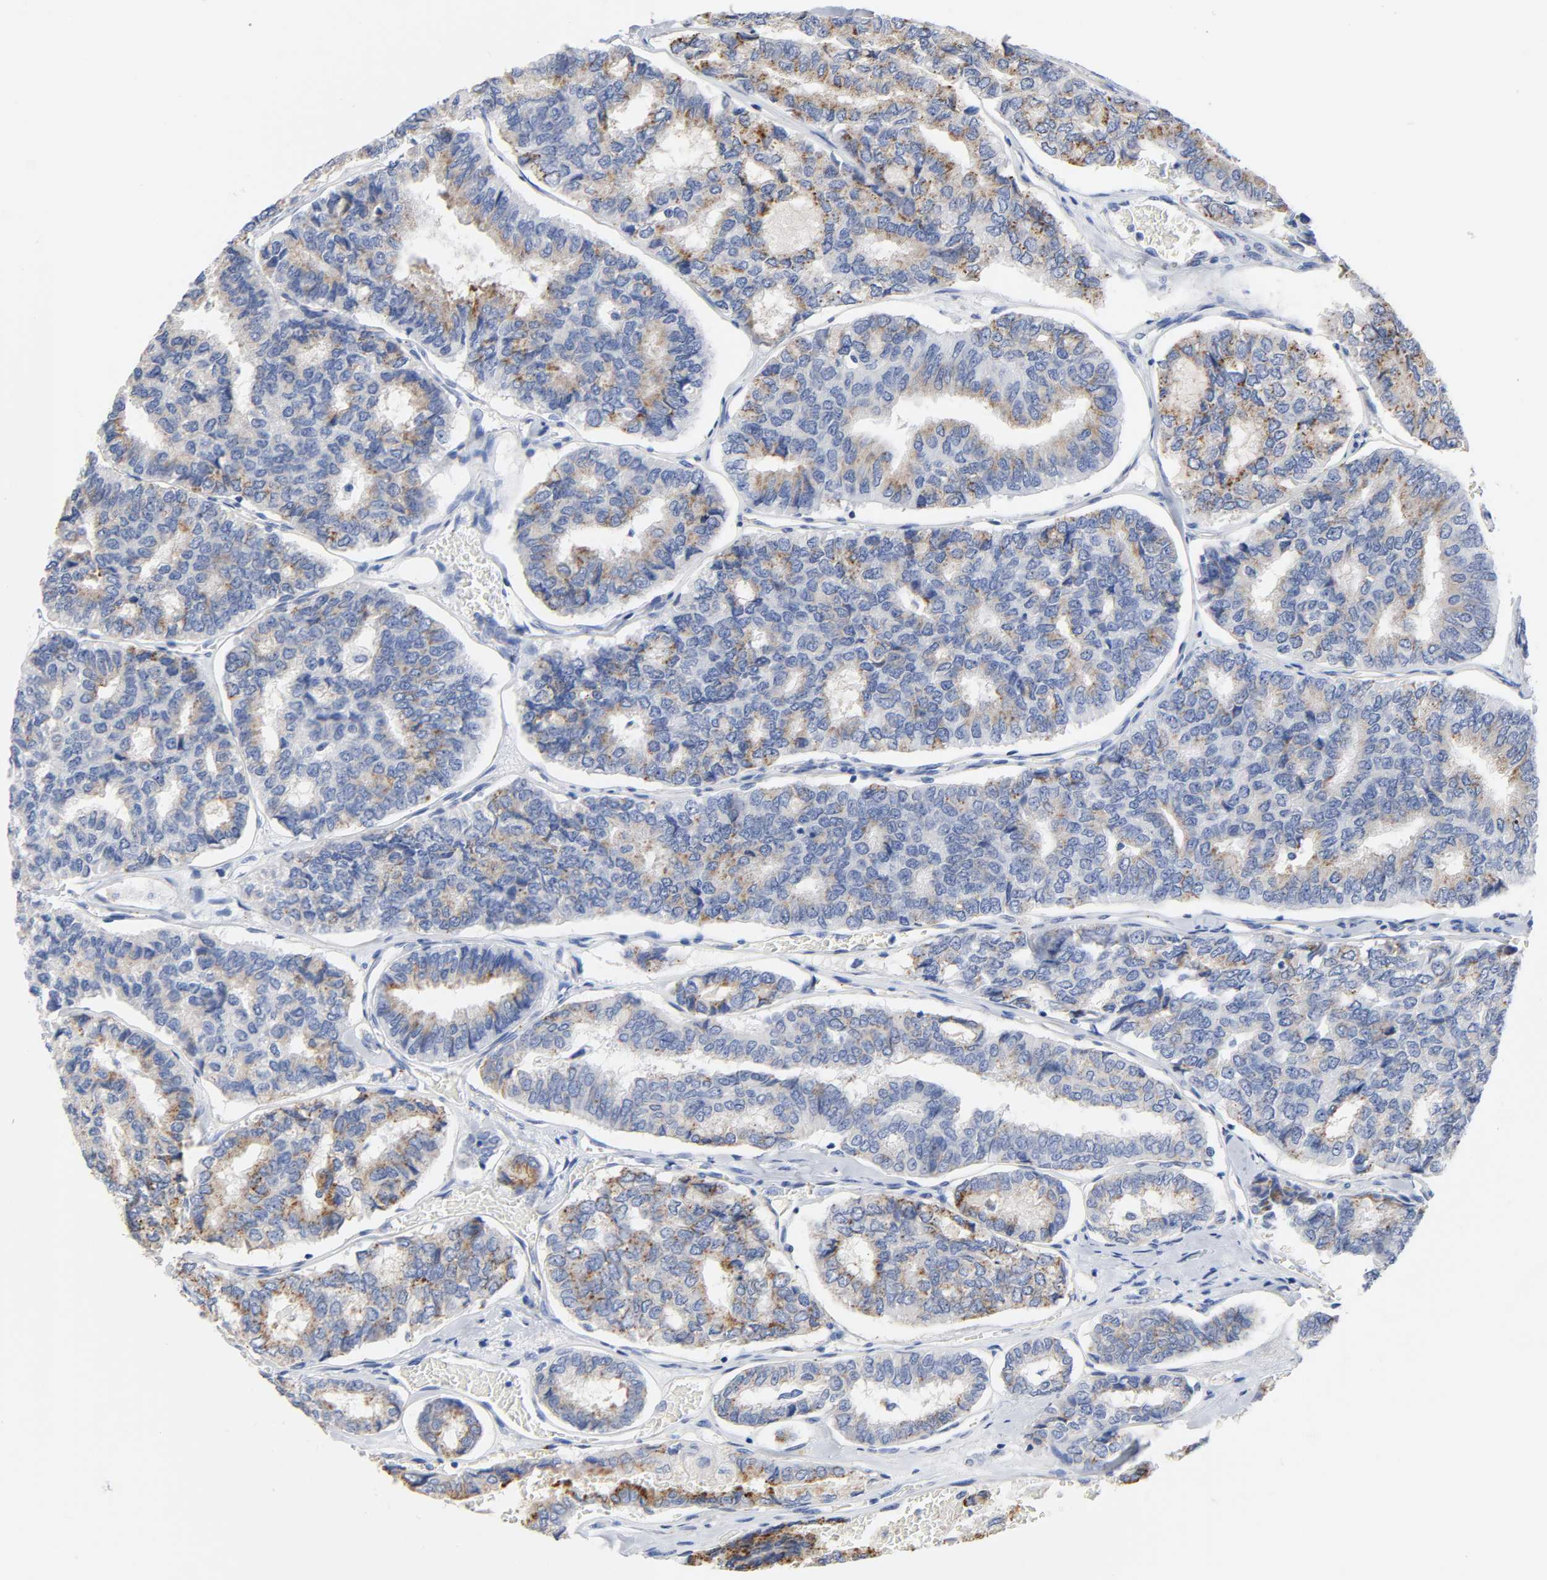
{"staining": {"intensity": "moderate", "quantity": "25%-75%", "location": "cytoplasmic/membranous"}, "tissue": "thyroid cancer", "cell_type": "Tumor cells", "image_type": "cancer", "snomed": [{"axis": "morphology", "description": "Papillary adenocarcinoma, NOS"}, {"axis": "topography", "description": "Thyroid gland"}], "caption": "Immunohistochemistry histopathology image of neoplastic tissue: thyroid cancer (papillary adenocarcinoma) stained using IHC shows medium levels of moderate protein expression localized specifically in the cytoplasmic/membranous of tumor cells, appearing as a cytoplasmic/membranous brown color.", "gene": "PLP1", "patient": {"sex": "female", "age": 35}}